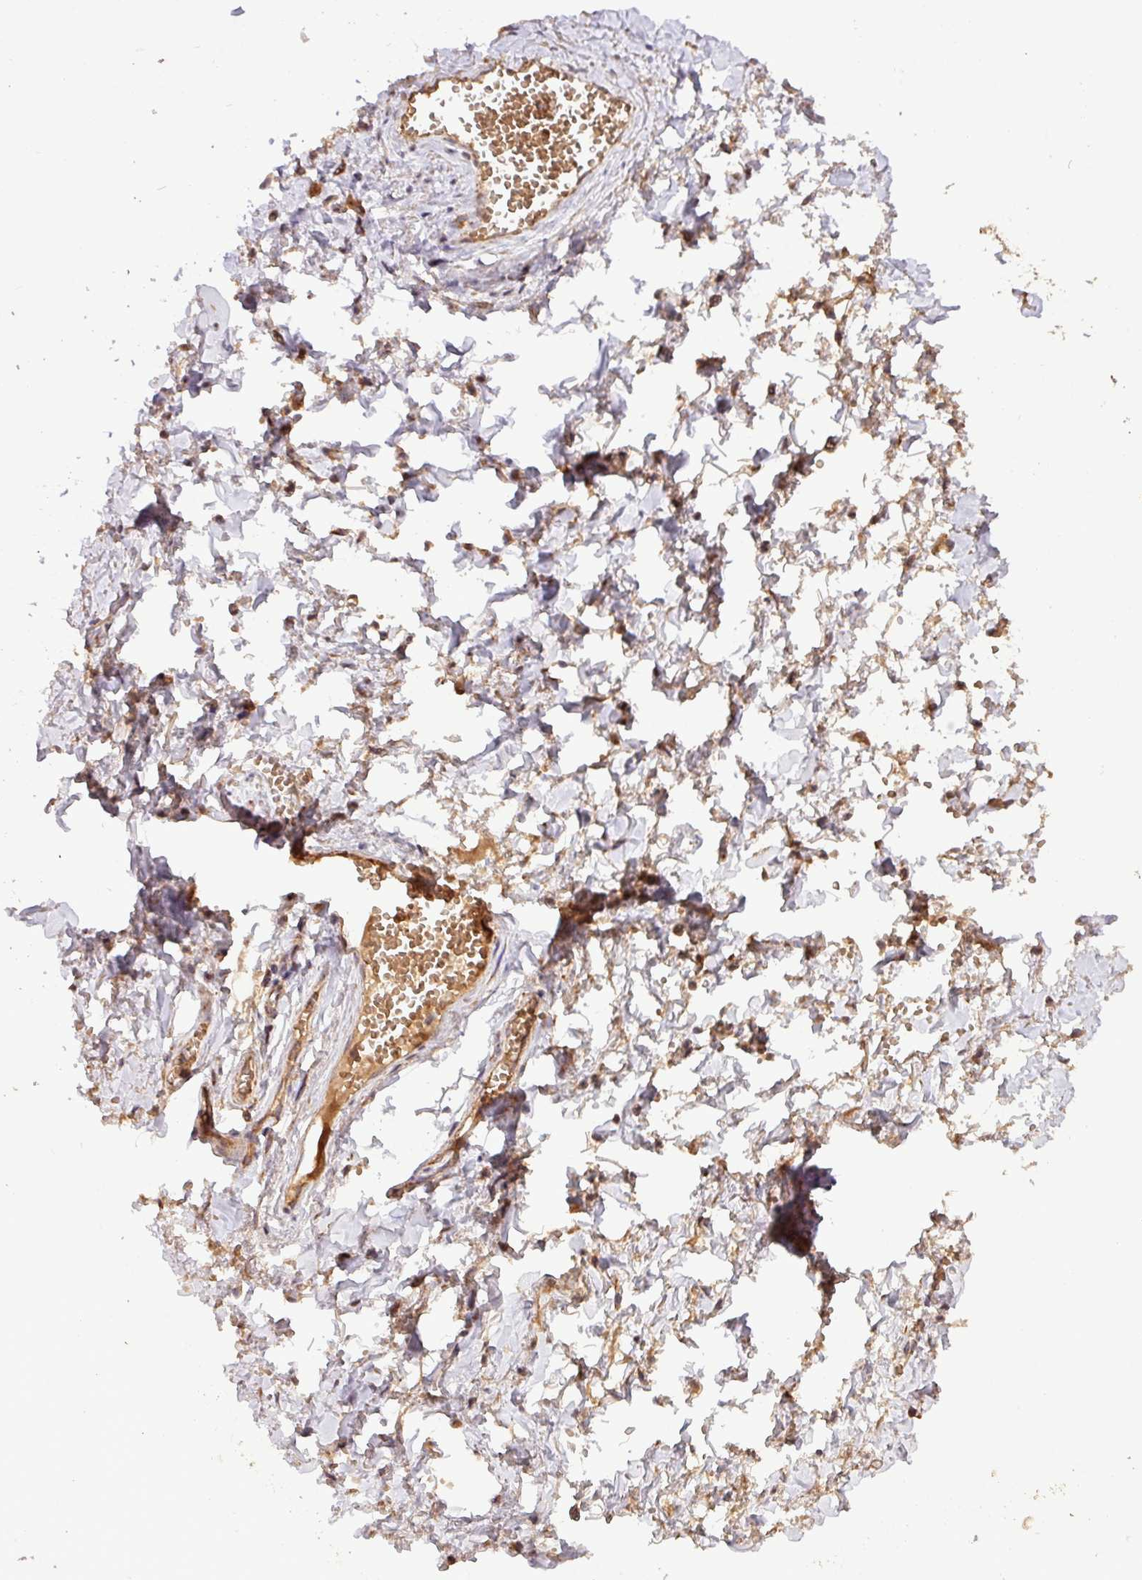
{"staining": {"intensity": "weak", "quantity": ">75%", "location": "cytoplasmic/membranous"}, "tissue": "adipose tissue", "cell_type": "Adipocytes", "image_type": "normal", "snomed": [{"axis": "morphology", "description": "Normal tissue, NOS"}, {"axis": "topography", "description": "Vulva"}, {"axis": "topography", "description": "Vagina"}, {"axis": "topography", "description": "Peripheral nerve tissue"}], "caption": "This image demonstrates IHC staining of benign adipose tissue, with low weak cytoplasmic/membranous positivity in about >75% of adipocytes.", "gene": "YPEL1", "patient": {"sex": "female", "age": 66}}